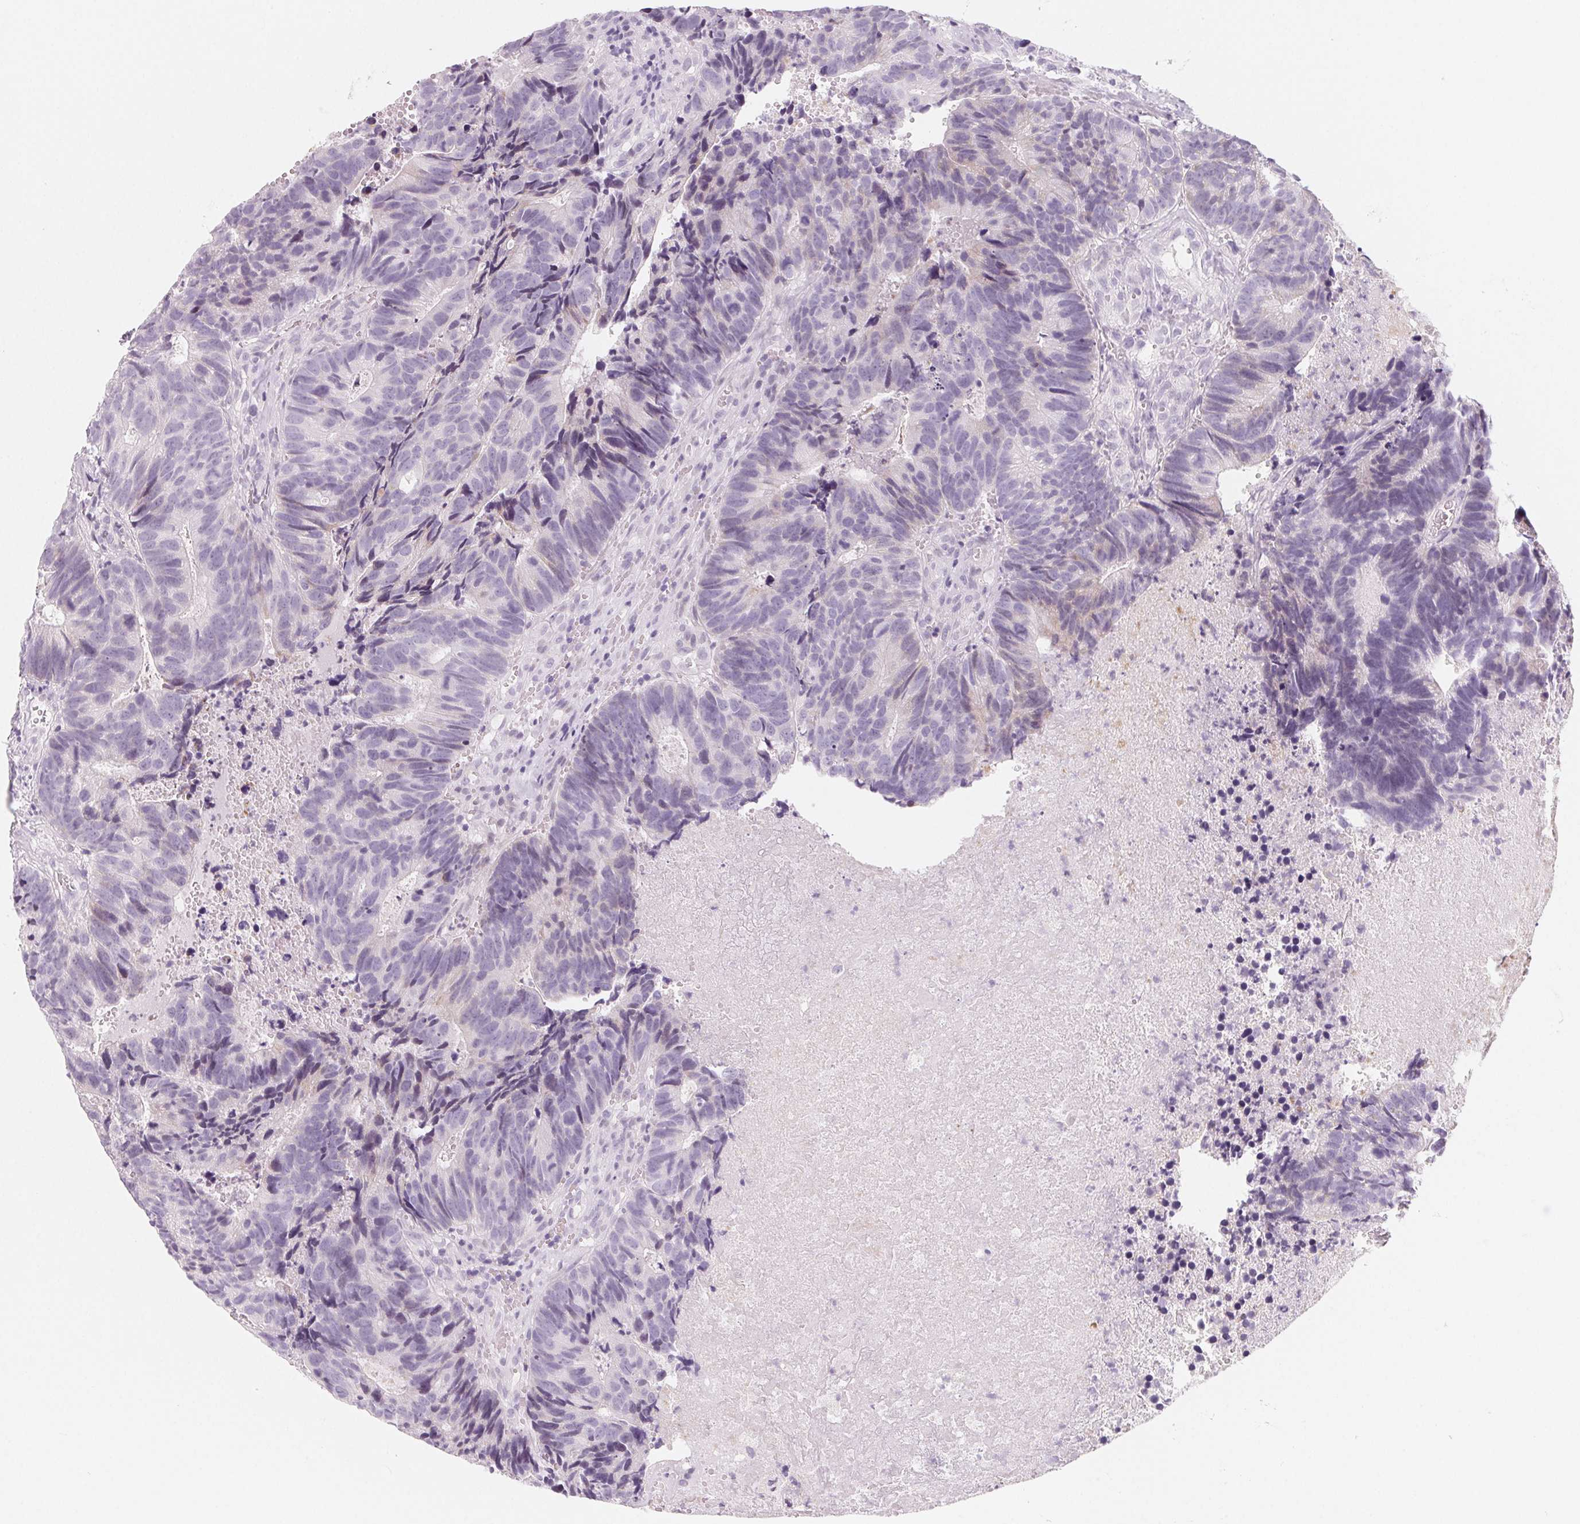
{"staining": {"intensity": "negative", "quantity": "none", "location": "none"}, "tissue": "head and neck cancer", "cell_type": "Tumor cells", "image_type": "cancer", "snomed": [{"axis": "morphology", "description": "Adenocarcinoma, NOS"}, {"axis": "topography", "description": "Head-Neck"}], "caption": "Tumor cells show no significant staining in head and neck adenocarcinoma.", "gene": "SH3GL2", "patient": {"sex": "male", "age": 62}}